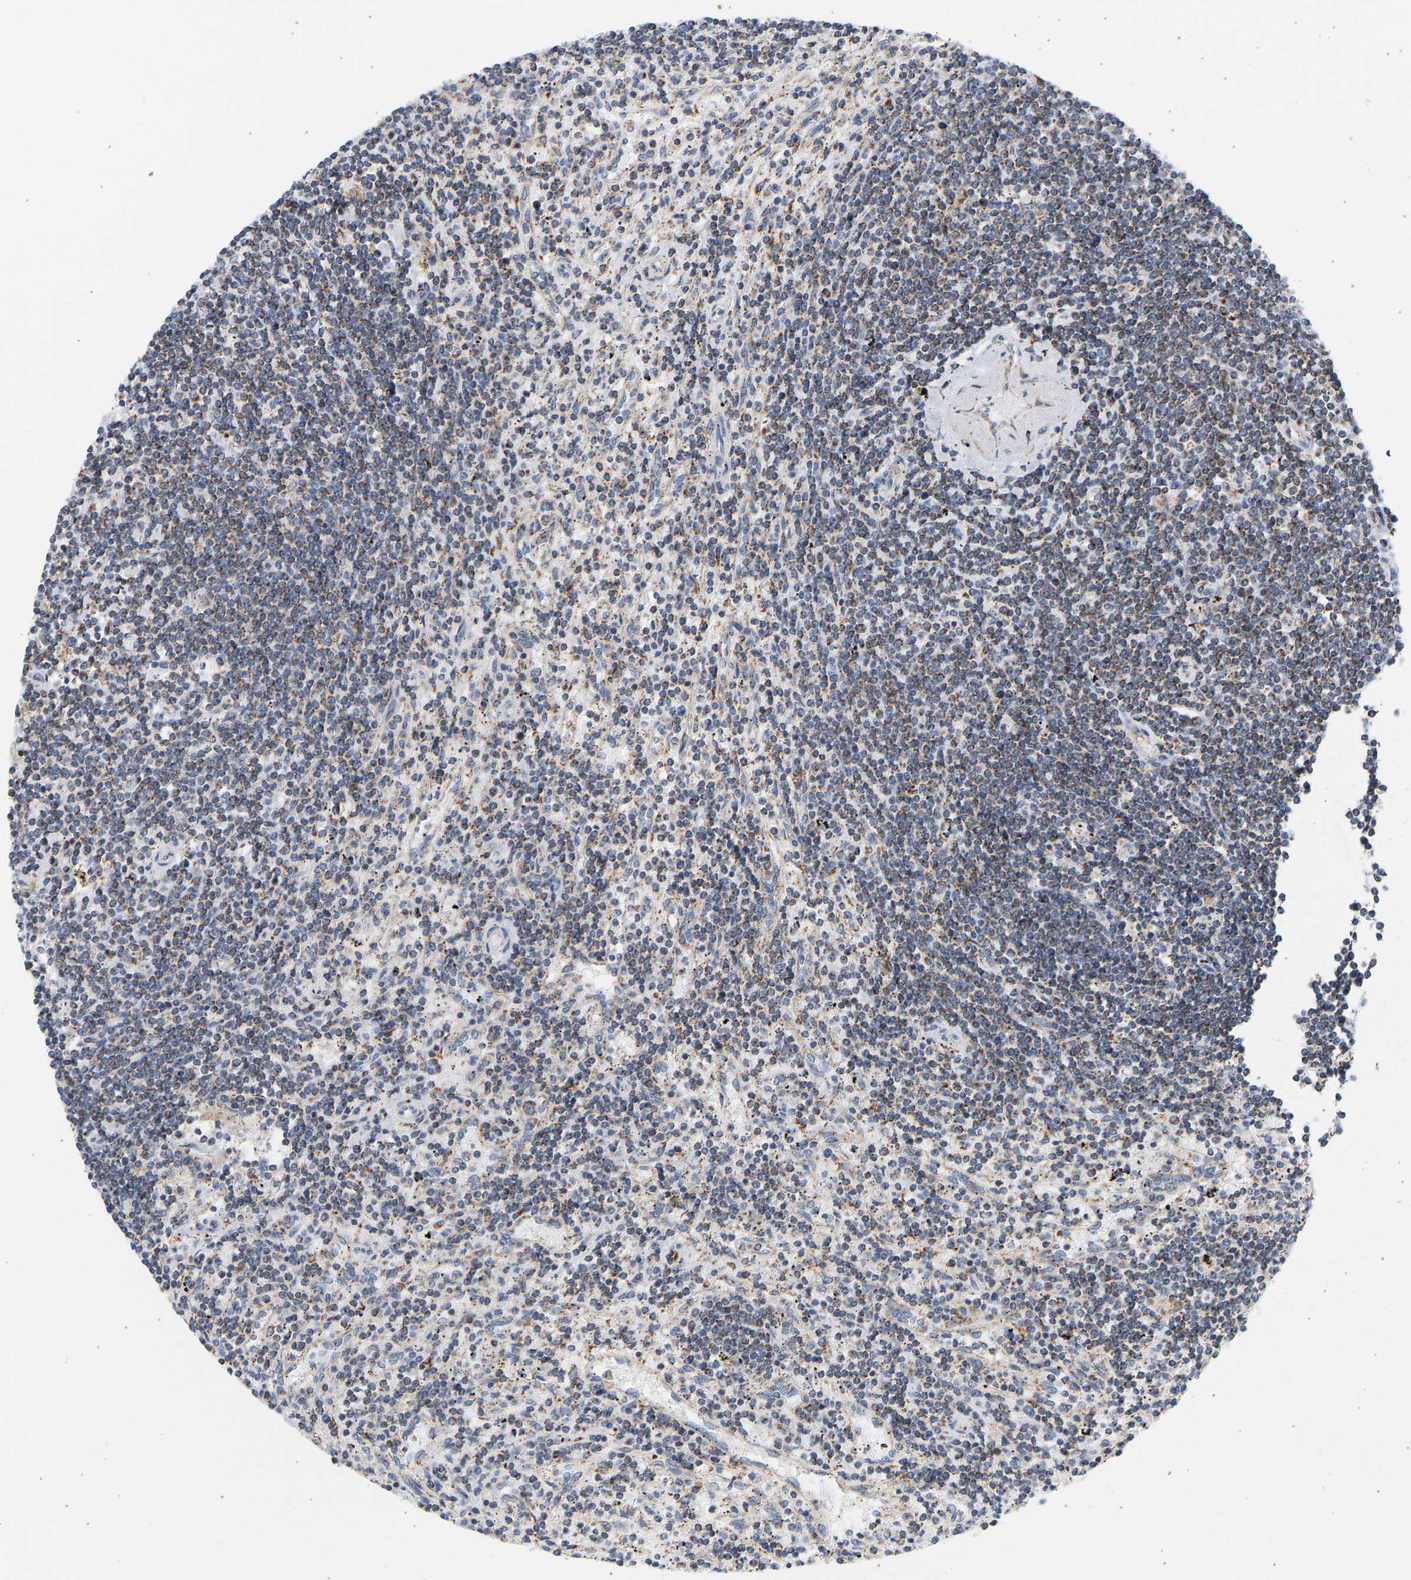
{"staining": {"intensity": "weak", "quantity": "25%-75%", "location": "cytoplasmic/membranous"}, "tissue": "lymphoma", "cell_type": "Tumor cells", "image_type": "cancer", "snomed": [{"axis": "morphology", "description": "Malignant lymphoma, non-Hodgkin's type, Low grade"}, {"axis": "topography", "description": "Spleen"}], "caption": "Immunohistochemistry (IHC) photomicrograph of neoplastic tissue: malignant lymphoma, non-Hodgkin's type (low-grade) stained using immunohistochemistry (IHC) reveals low levels of weak protein expression localized specifically in the cytoplasmic/membranous of tumor cells, appearing as a cytoplasmic/membranous brown color.", "gene": "GRPEL2", "patient": {"sex": "male", "age": 76}}